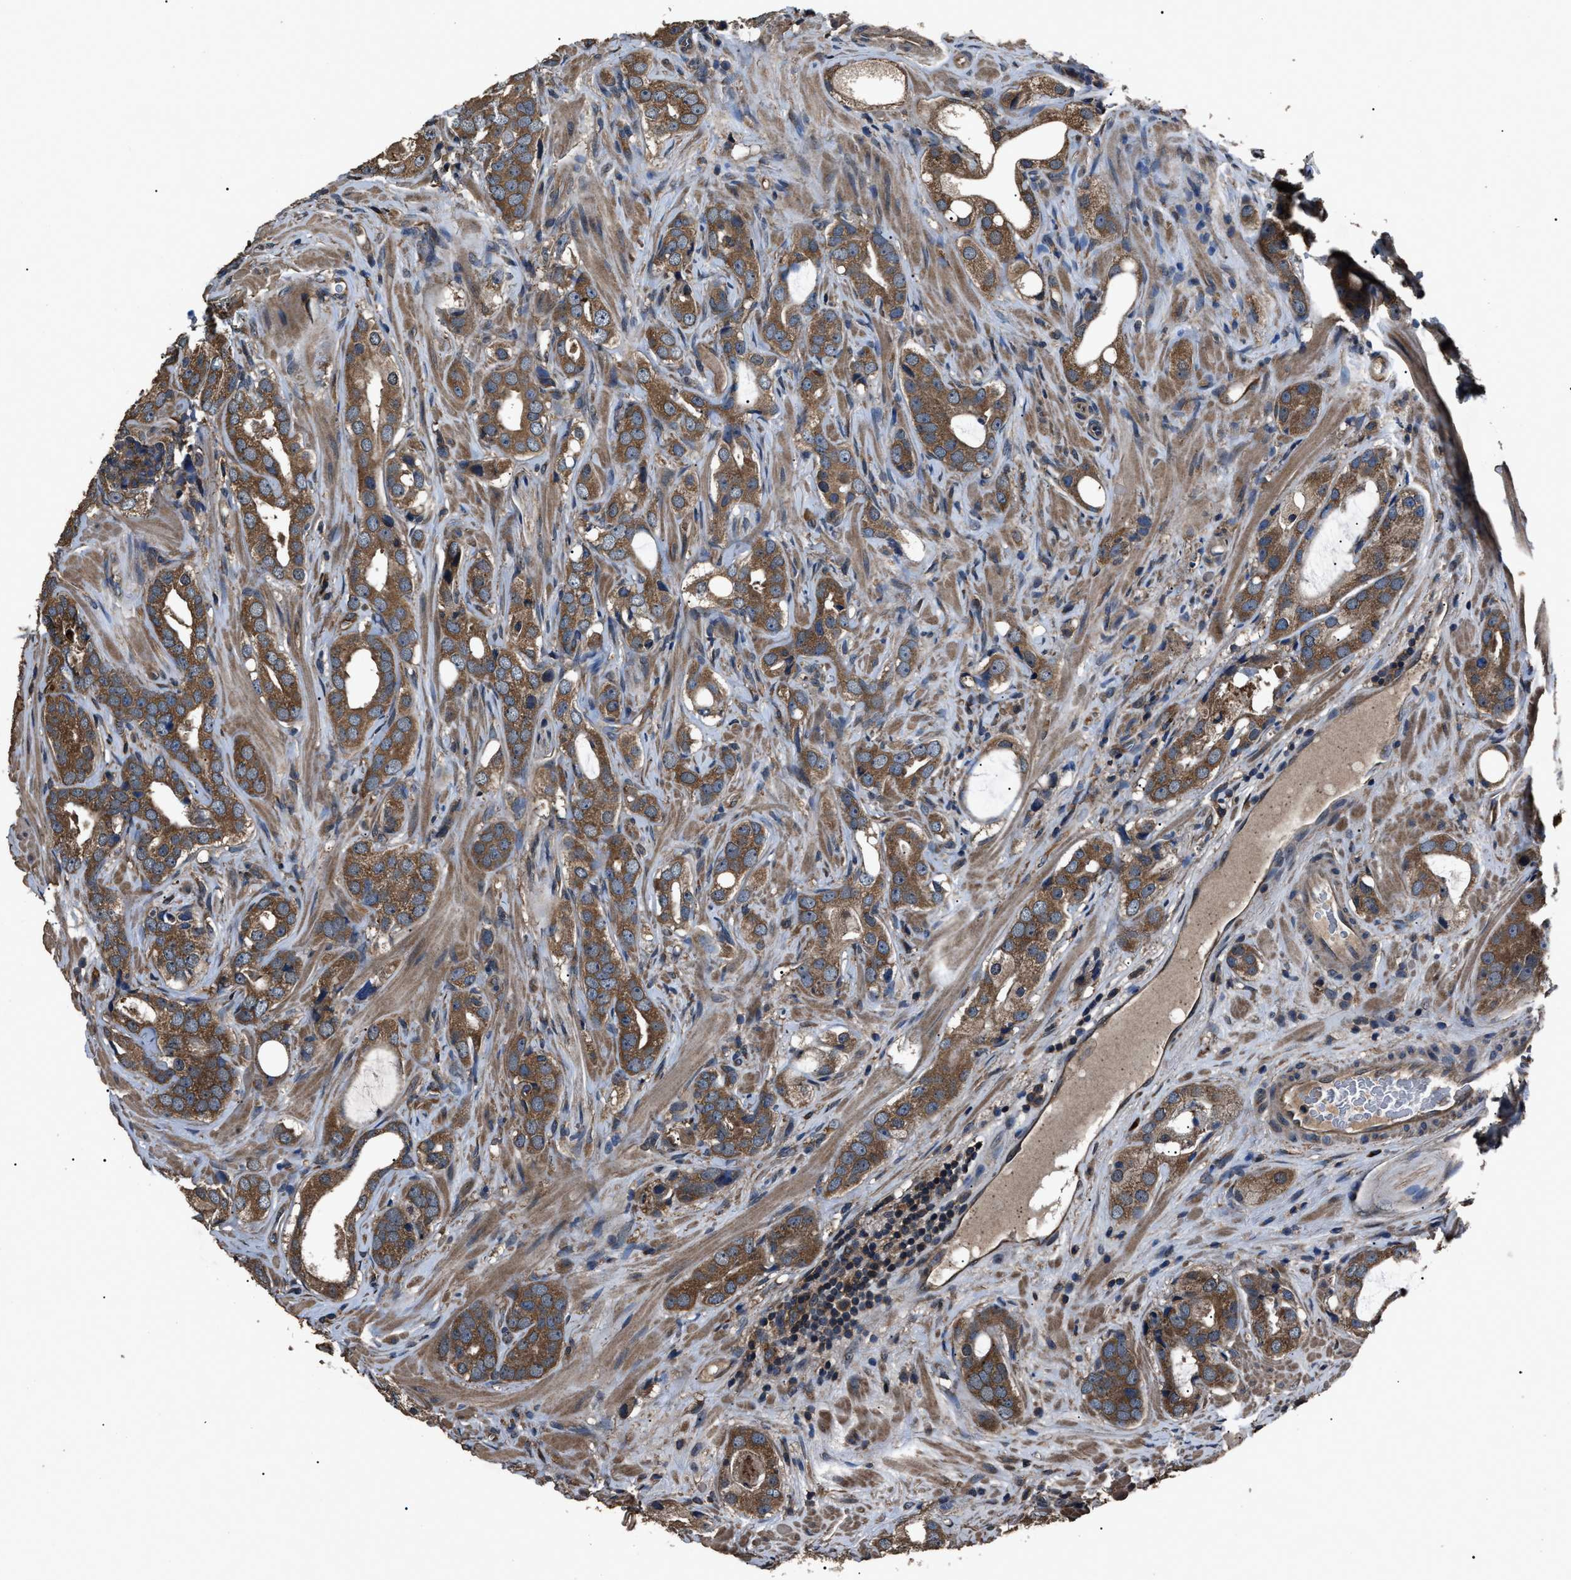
{"staining": {"intensity": "moderate", "quantity": ">75%", "location": "cytoplasmic/membranous"}, "tissue": "prostate cancer", "cell_type": "Tumor cells", "image_type": "cancer", "snomed": [{"axis": "morphology", "description": "Adenocarcinoma, High grade"}, {"axis": "topography", "description": "Prostate"}], "caption": "A brown stain shows moderate cytoplasmic/membranous positivity of a protein in prostate cancer (high-grade adenocarcinoma) tumor cells.", "gene": "RNF216", "patient": {"sex": "male", "age": 63}}